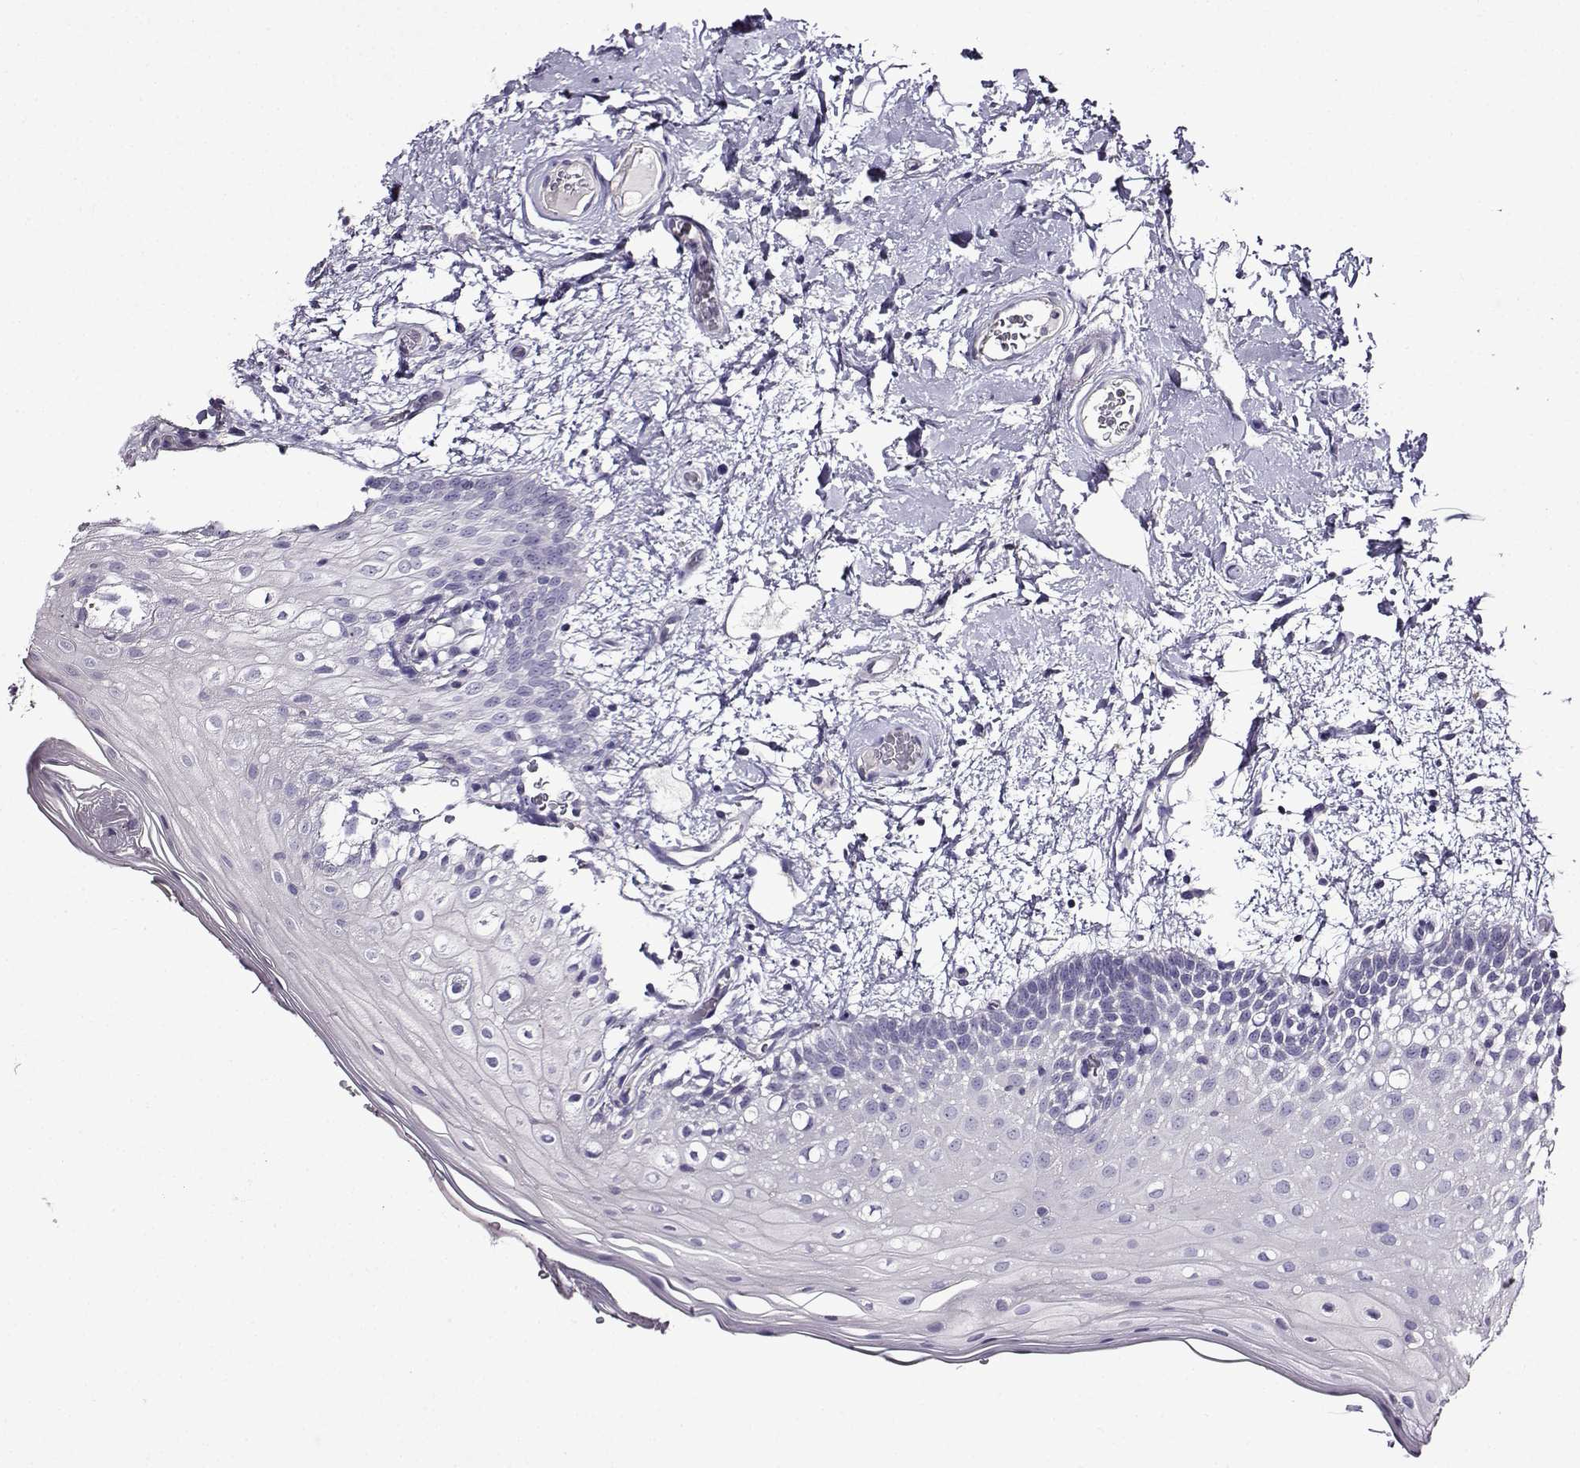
{"staining": {"intensity": "negative", "quantity": "none", "location": "none"}, "tissue": "oral mucosa", "cell_type": "Squamous epithelial cells", "image_type": "normal", "snomed": [{"axis": "morphology", "description": "Normal tissue, NOS"}, {"axis": "morphology", "description": "Squamous cell carcinoma, NOS"}, {"axis": "topography", "description": "Oral tissue"}, {"axis": "topography", "description": "Head-Neck"}], "caption": "This is an immunohistochemistry photomicrograph of normal human oral mucosa. There is no expression in squamous epithelial cells.", "gene": "TMEM266", "patient": {"sex": "male", "age": 69}}